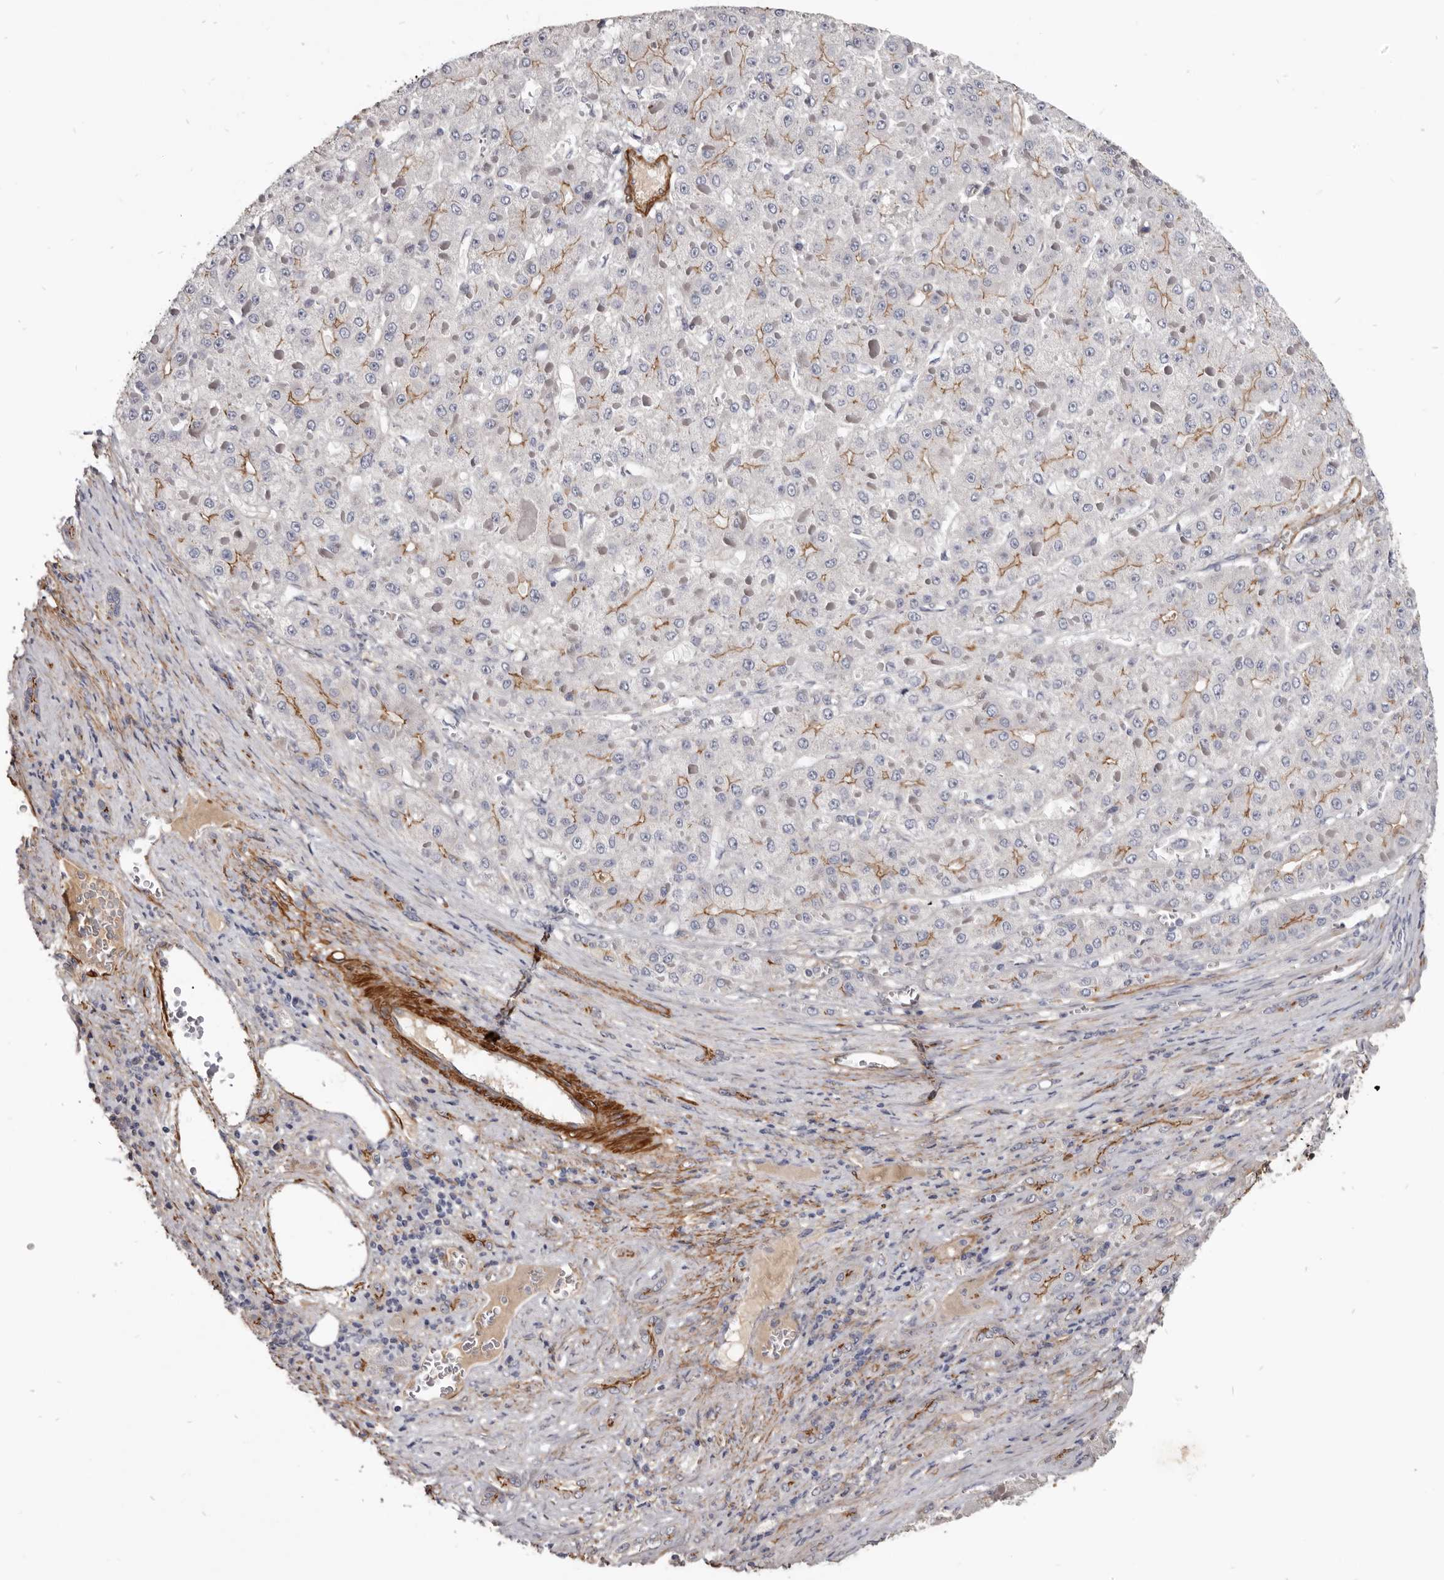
{"staining": {"intensity": "moderate", "quantity": "25%-75%", "location": "cytoplasmic/membranous"}, "tissue": "liver cancer", "cell_type": "Tumor cells", "image_type": "cancer", "snomed": [{"axis": "morphology", "description": "Carcinoma, Hepatocellular, NOS"}, {"axis": "topography", "description": "Liver"}], "caption": "The immunohistochemical stain labels moderate cytoplasmic/membranous positivity in tumor cells of liver cancer tissue.", "gene": "CGN", "patient": {"sex": "female", "age": 73}}